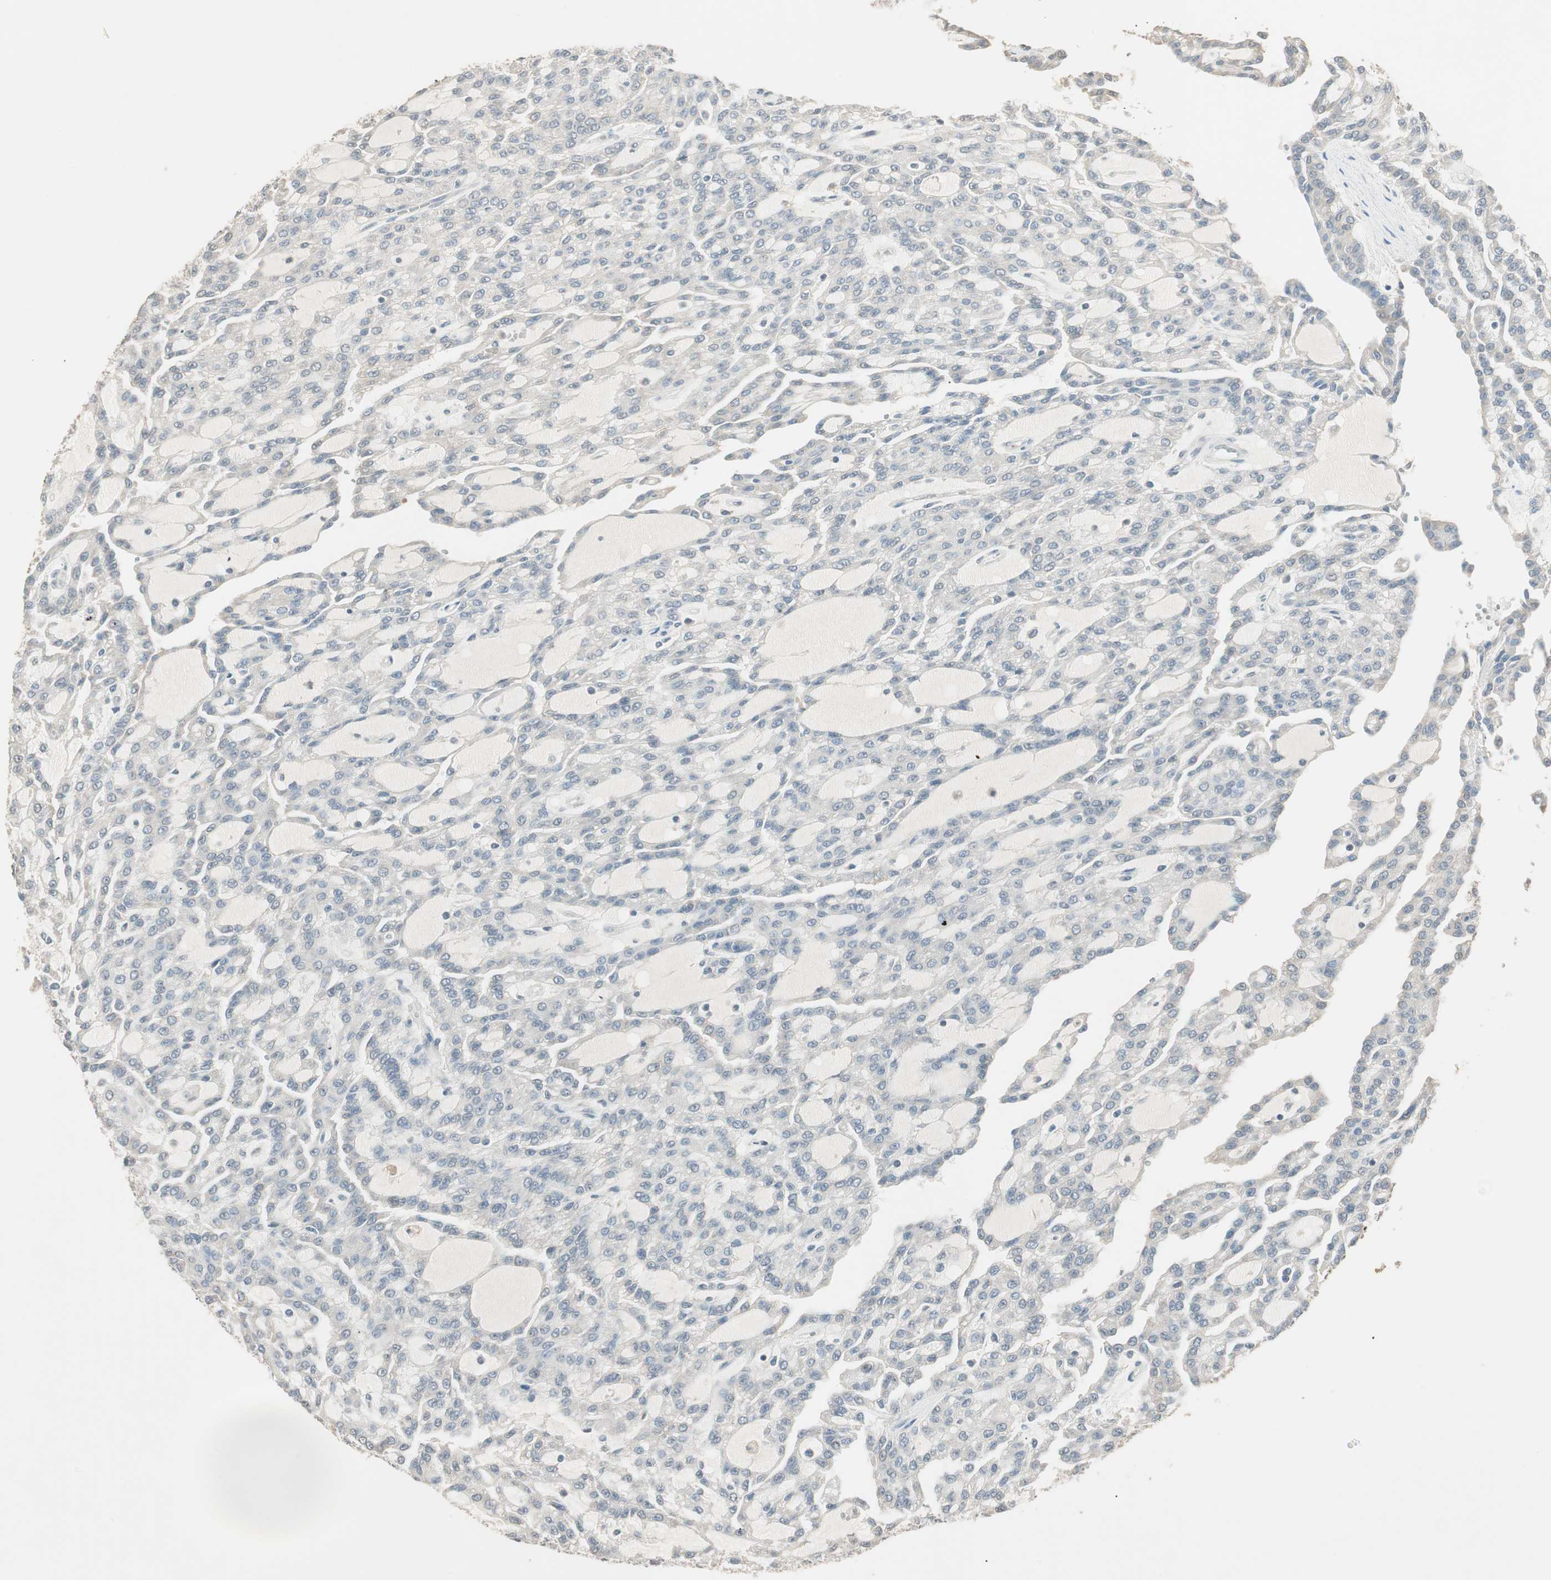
{"staining": {"intensity": "negative", "quantity": "none", "location": "none"}, "tissue": "renal cancer", "cell_type": "Tumor cells", "image_type": "cancer", "snomed": [{"axis": "morphology", "description": "Adenocarcinoma, NOS"}, {"axis": "topography", "description": "Kidney"}], "caption": "There is no significant staining in tumor cells of adenocarcinoma (renal).", "gene": "USP5", "patient": {"sex": "male", "age": 63}}